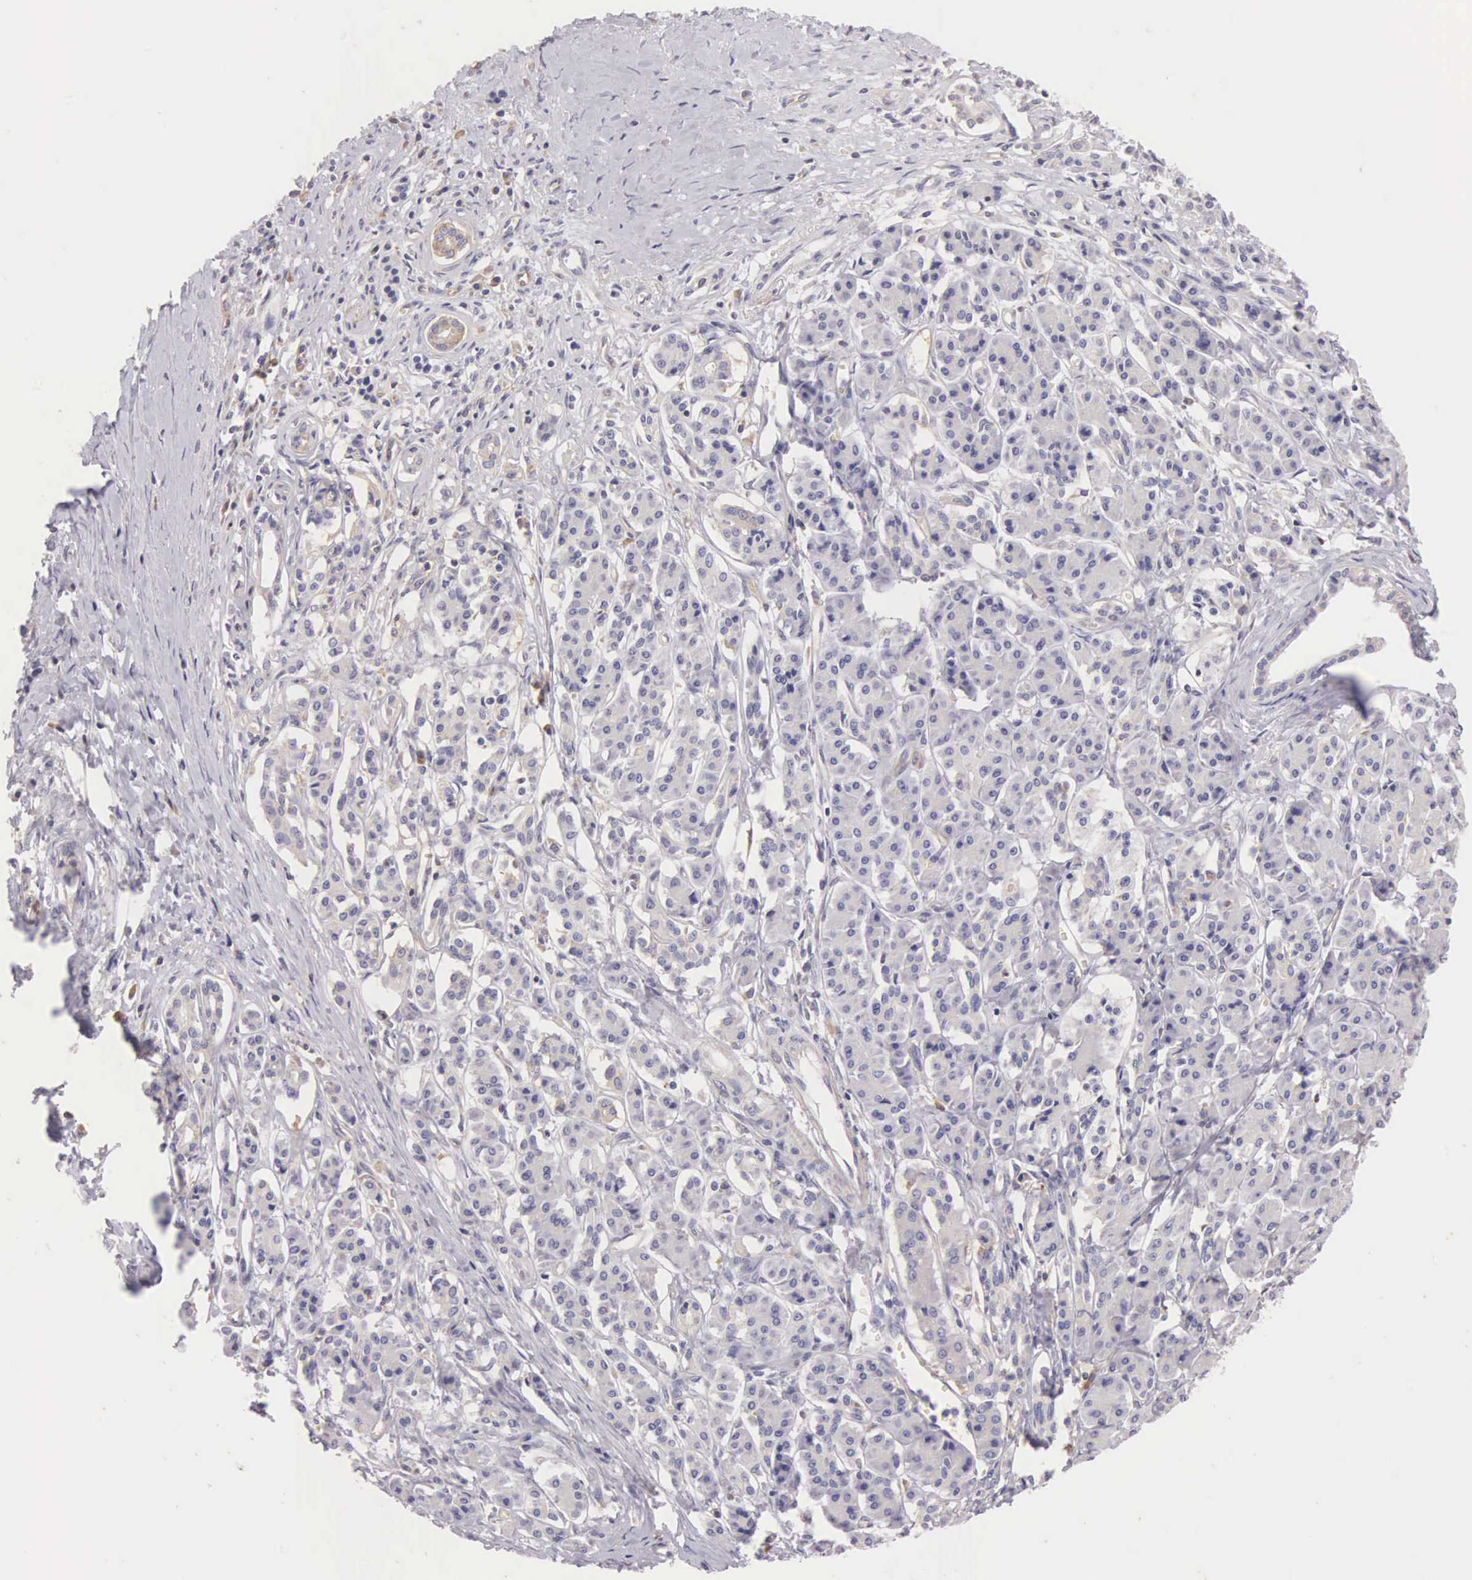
{"staining": {"intensity": "negative", "quantity": "none", "location": "none"}, "tissue": "pancreatic cancer", "cell_type": "Tumor cells", "image_type": "cancer", "snomed": [{"axis": "morphology", "description": "Adenocarcinoma, NOS"}, {"axis": "topography", "description": "Pancreas"}], "caption": "The IHC photomicrograph has no significant positivity in tumor cells of adenocarcinoma (pancreatic) tissue.", "gene": "OSBPL3", "patient": {"sex": "male", "age": 59}}